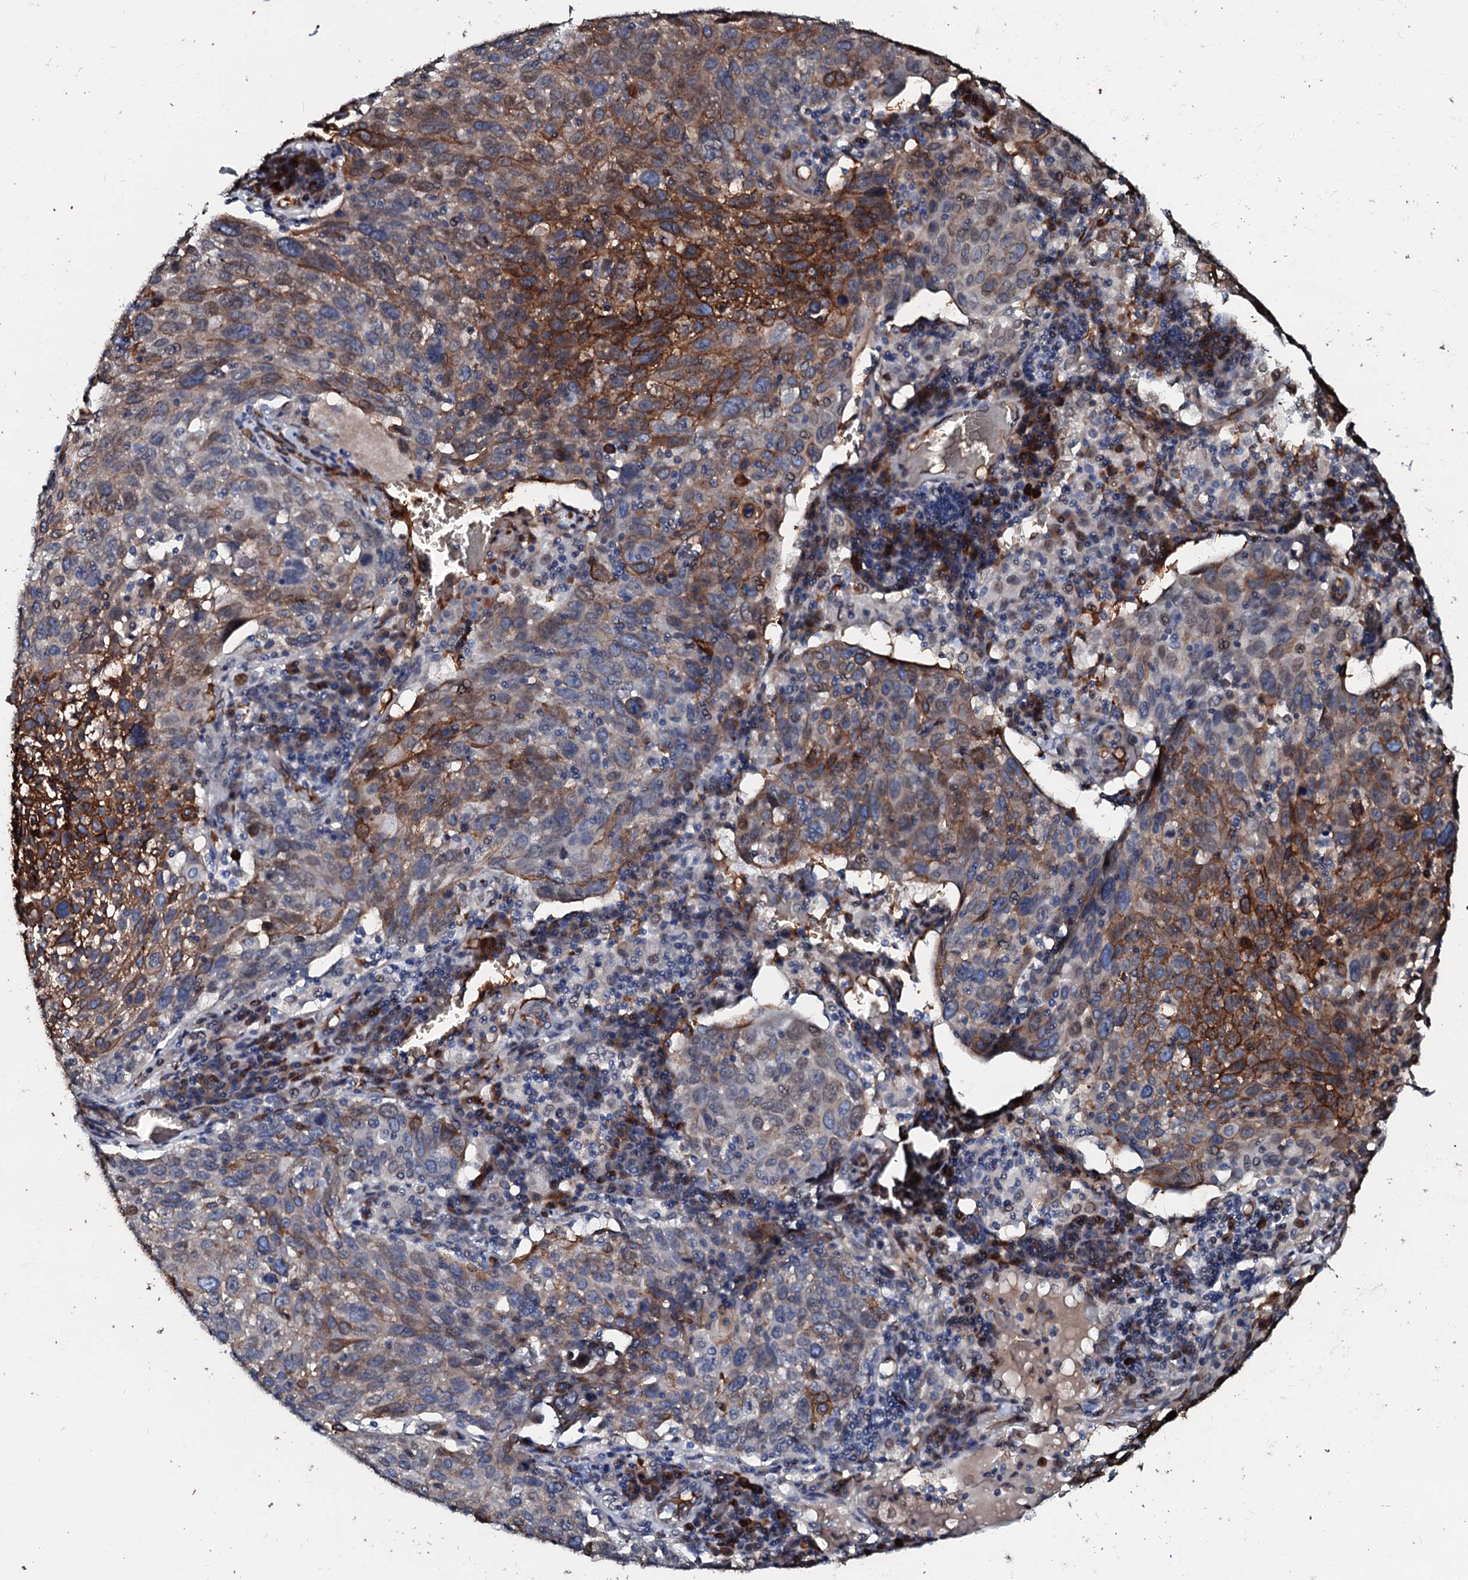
{"staining": {"intensity": "moderate", "quantity": "<25%", "location": "cytoplasmic/membranous"}, "tissue": "lung cancer", "cell_type": "Tumor cells", "image_type": "cancer", "snomed": [{"axis": "morphology", "description": "Squamous cell carcinoma, NOS"}, {"axis": "topography", "description": "Lung"}], "caption": "This photomicrograph reveals lung cancer stained with IHC to label a protein in brown. The cytoplasmic/membranous of tumor cells show moderate positivity for the protein. Nuclei are counter-stained blue.", "gene": "NRP2", "patient": {"sex": "male", "age": 65}}